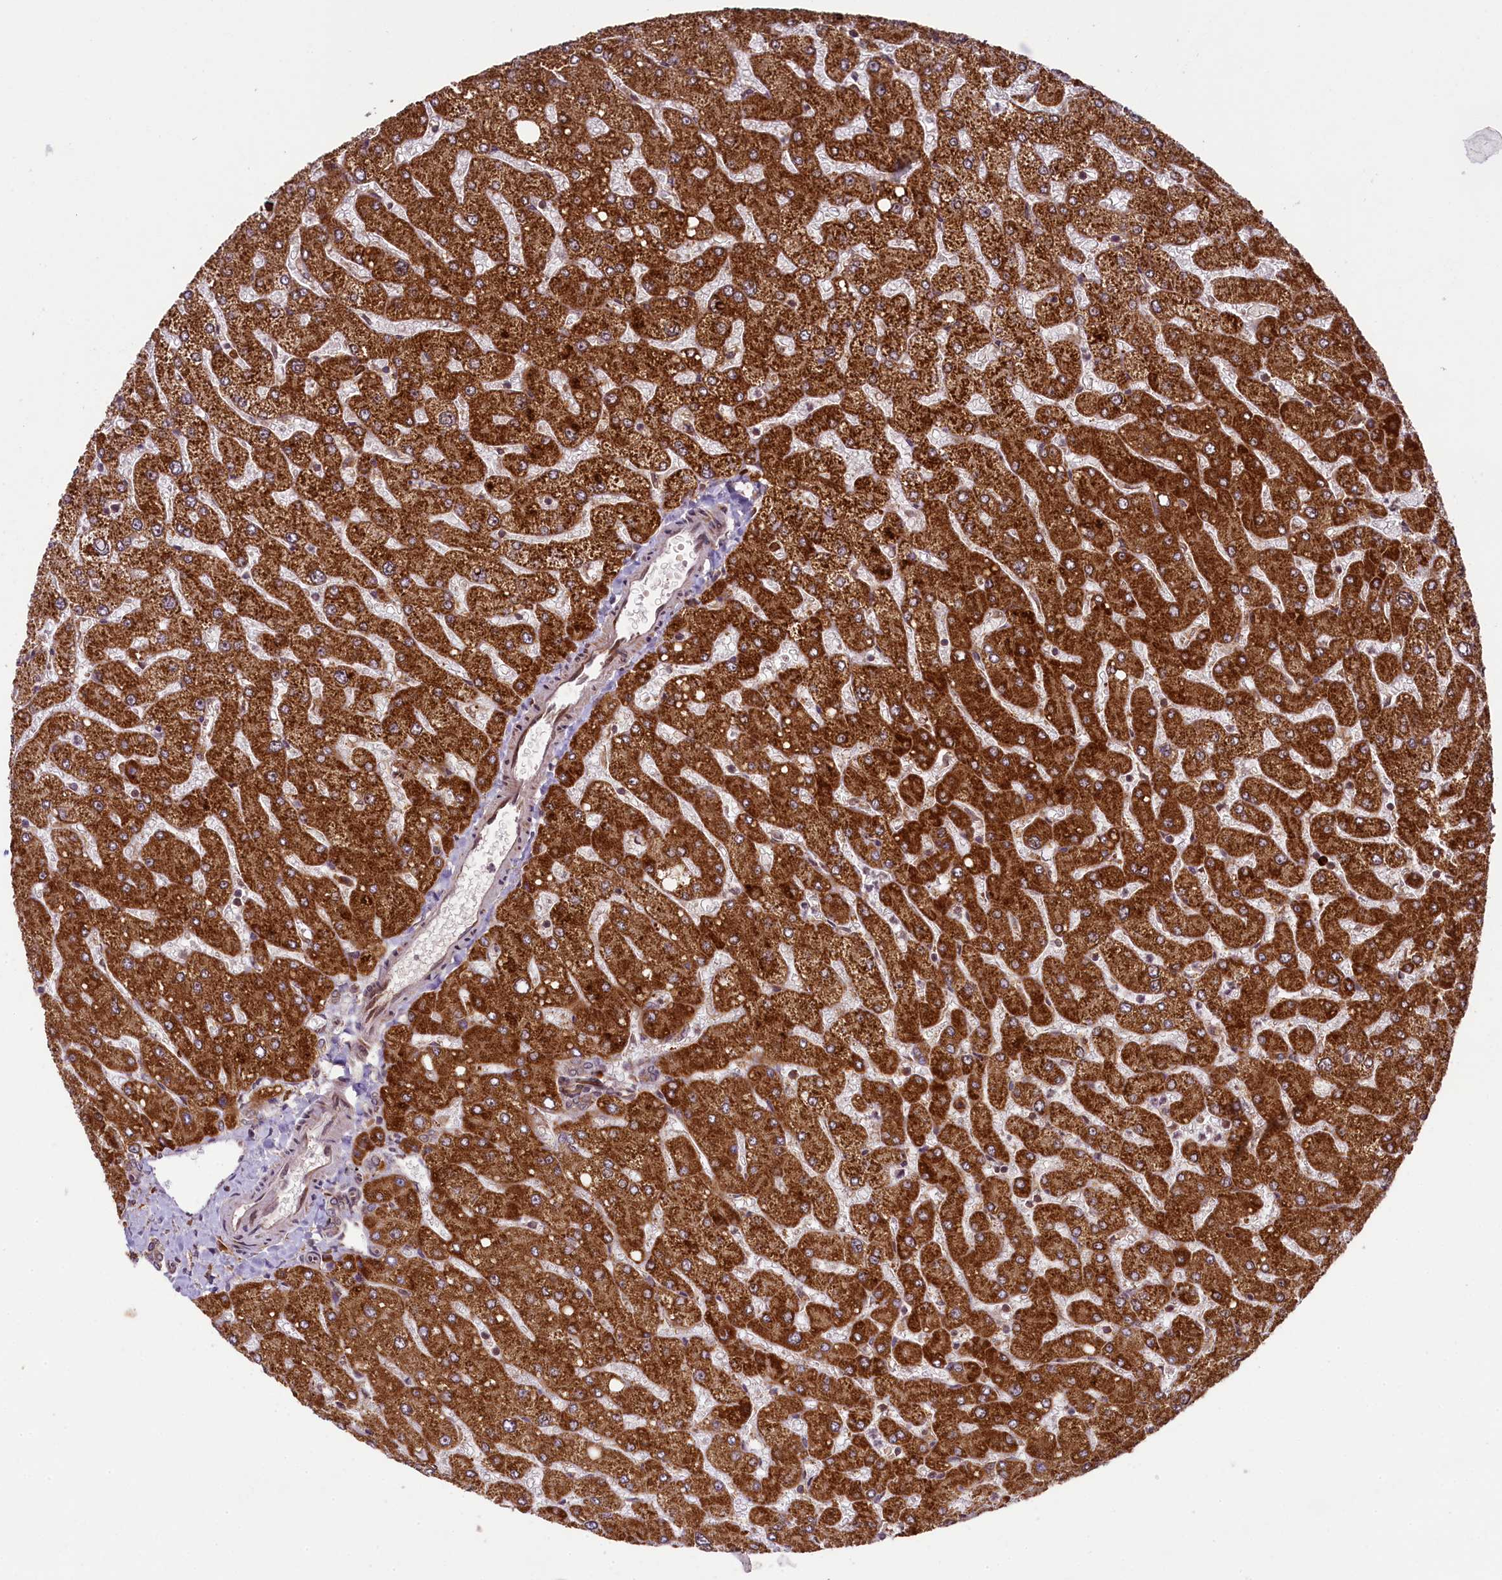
{"staining": {"intensity": "weak", "quantity": ">75%", "location": "cytoplasmic/membranous"}, "tissue": "liver", "cell_type": "Cholangiocytes", "image_type": "normal", "snomed": [{"axis": "morphology", "description": "Normal tissue, NOS"}, {"axis": "topography", "description": "Liver"}], "caption": "Approximately >75% of cholangiocytes in normal liver demonstrate weak cytoplasmic/membranous protein expression as visualized by brown immunohistochemical staining.", "gene": "LARP4", "patient": {"sex": "male", "age": 55}}